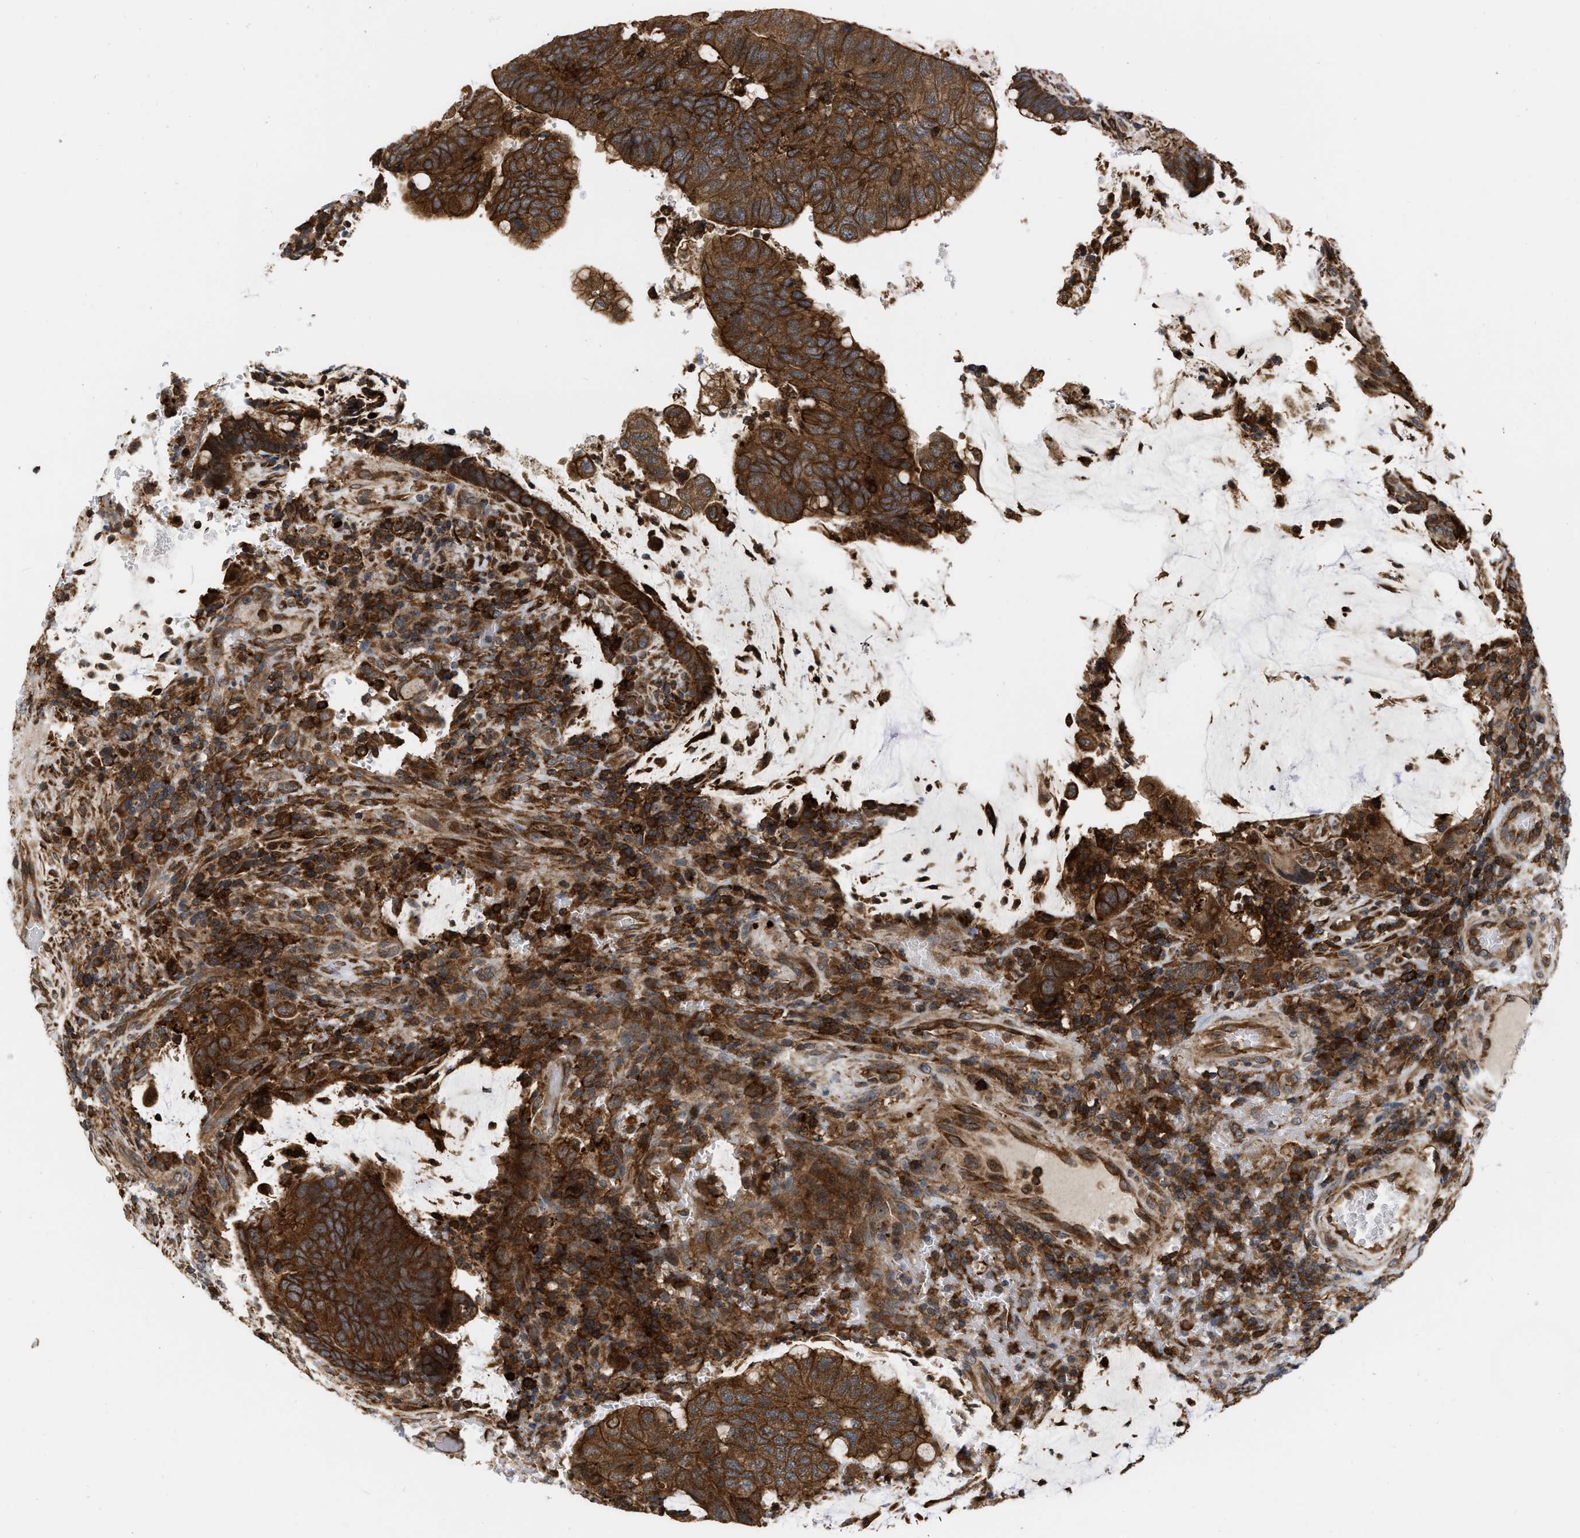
{"staining": {"intensity": "strong", "quantity": ">75%", "location": "cytoplasmic/membranous"}, "tissue": "colorectal cancer", "cell_type": "Tumor cells", "image_type": "cancer", "snomed": [{"axis": "morphology", "description": "Normal tissue, NOS"}, {"axis": "morphology", "description": "Adenocarcinoma, NOS"}, {"axis": "topography", "description": "Rectum"}, {"axis": "topography", "description": "Peripheral nerve tissue"}], "caption": "Protein staining exhibits strong cytoplasmic/membranous expression in about >75% of tumor cells in adenocarcinoma (colorectal).", "gene": "IQCE", "patient": {"sex": "male", "age": 92}}